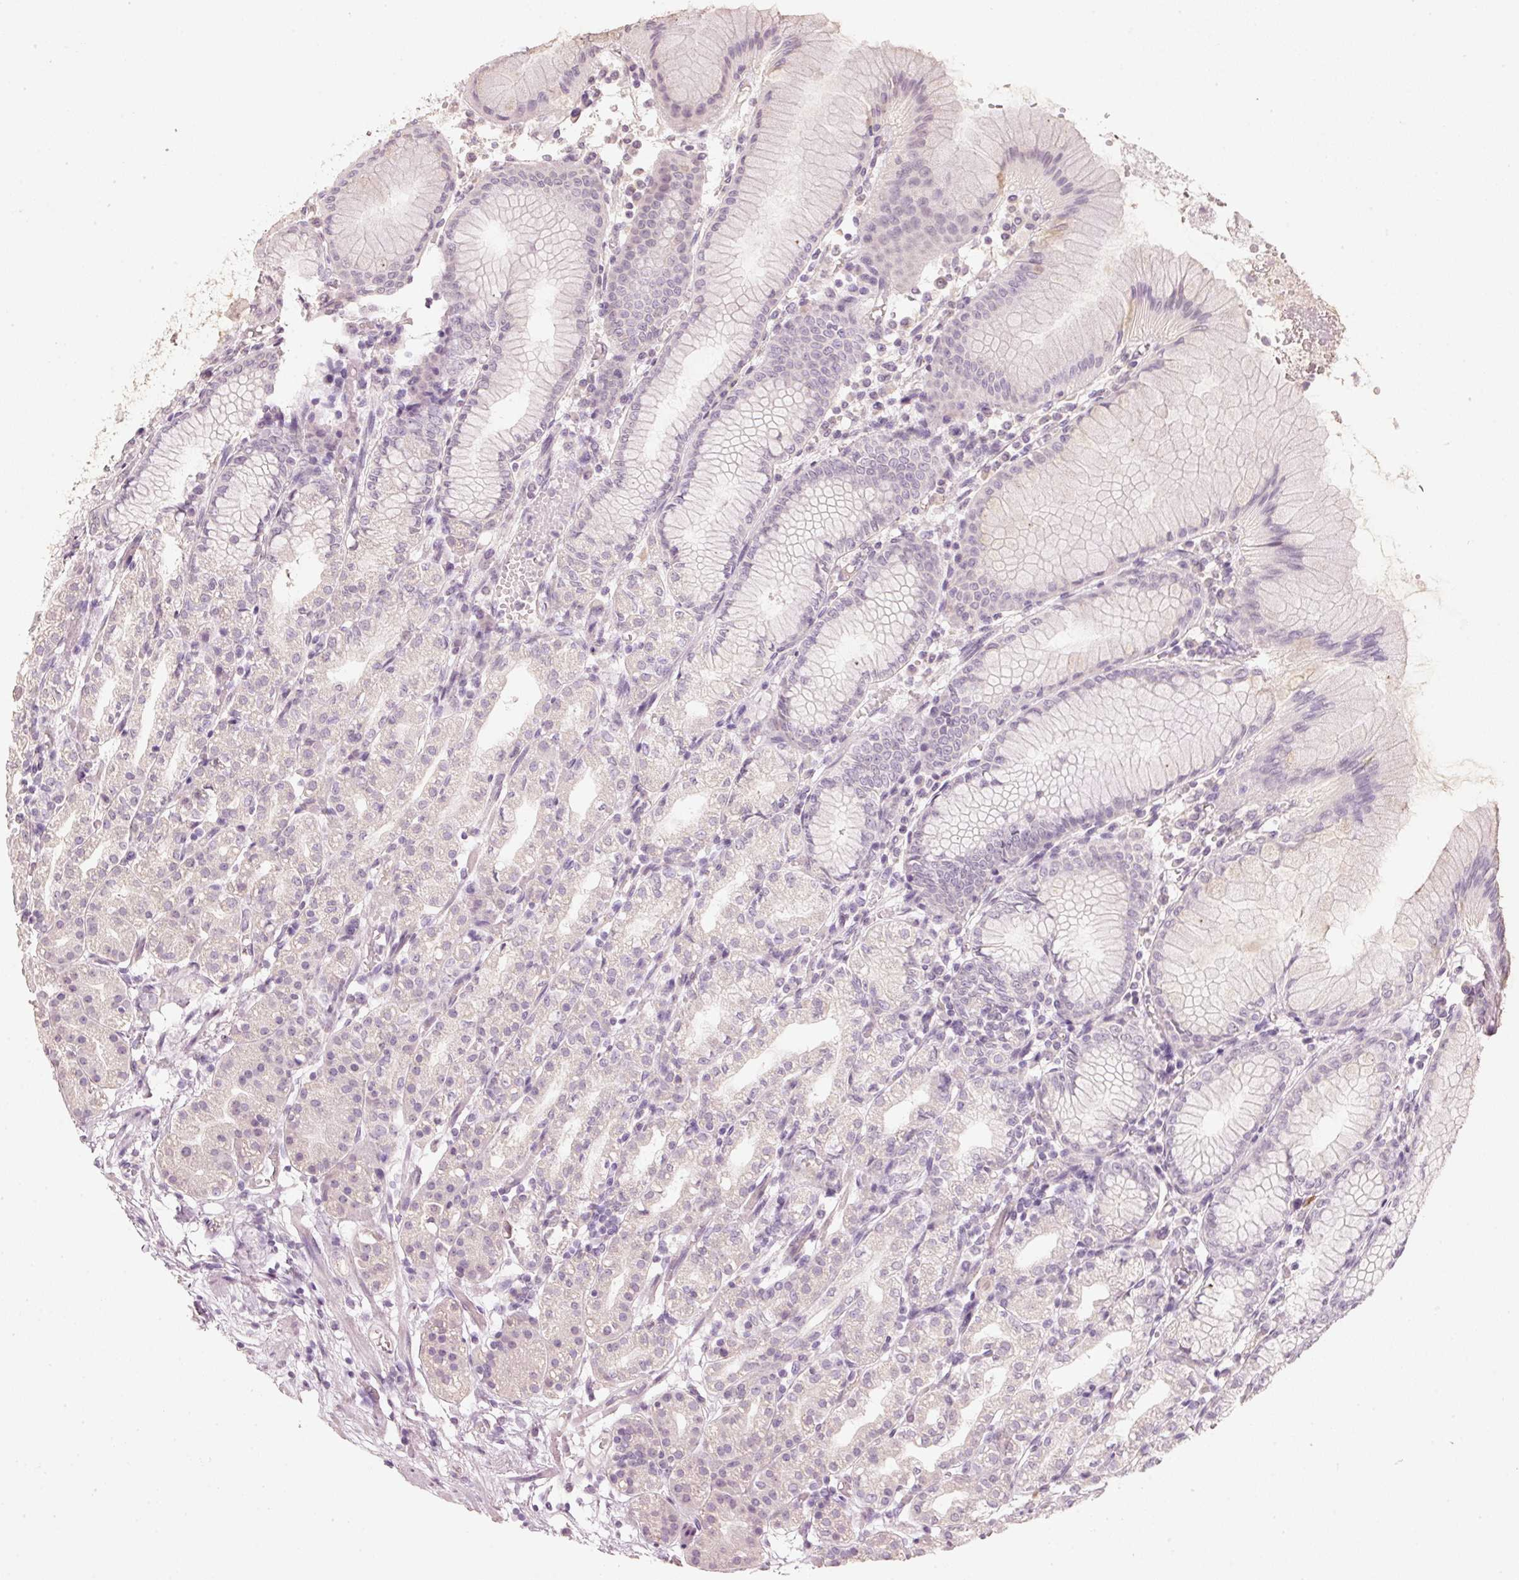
{"staining": {"intensity": "negative", "quantity": "none", "location": "none"}, "tissue": "stomach", "cell_type": "Glandular cells", "image_type": "normal", "snomed": [{"axis": "morphology", "description": "Normal tissue, NOS"}, {"axis": "topography", "description": "Stomach"}], "caption": "DAB (3,3'-diaminobenzidine) immunohistochemical staining of unremarkable stomach demonstrates no significant positivity in glandular cells. Nuclei are stained in blue.", "gene": "STEAP1", "patient": {"sex": "female", "age": 57}}